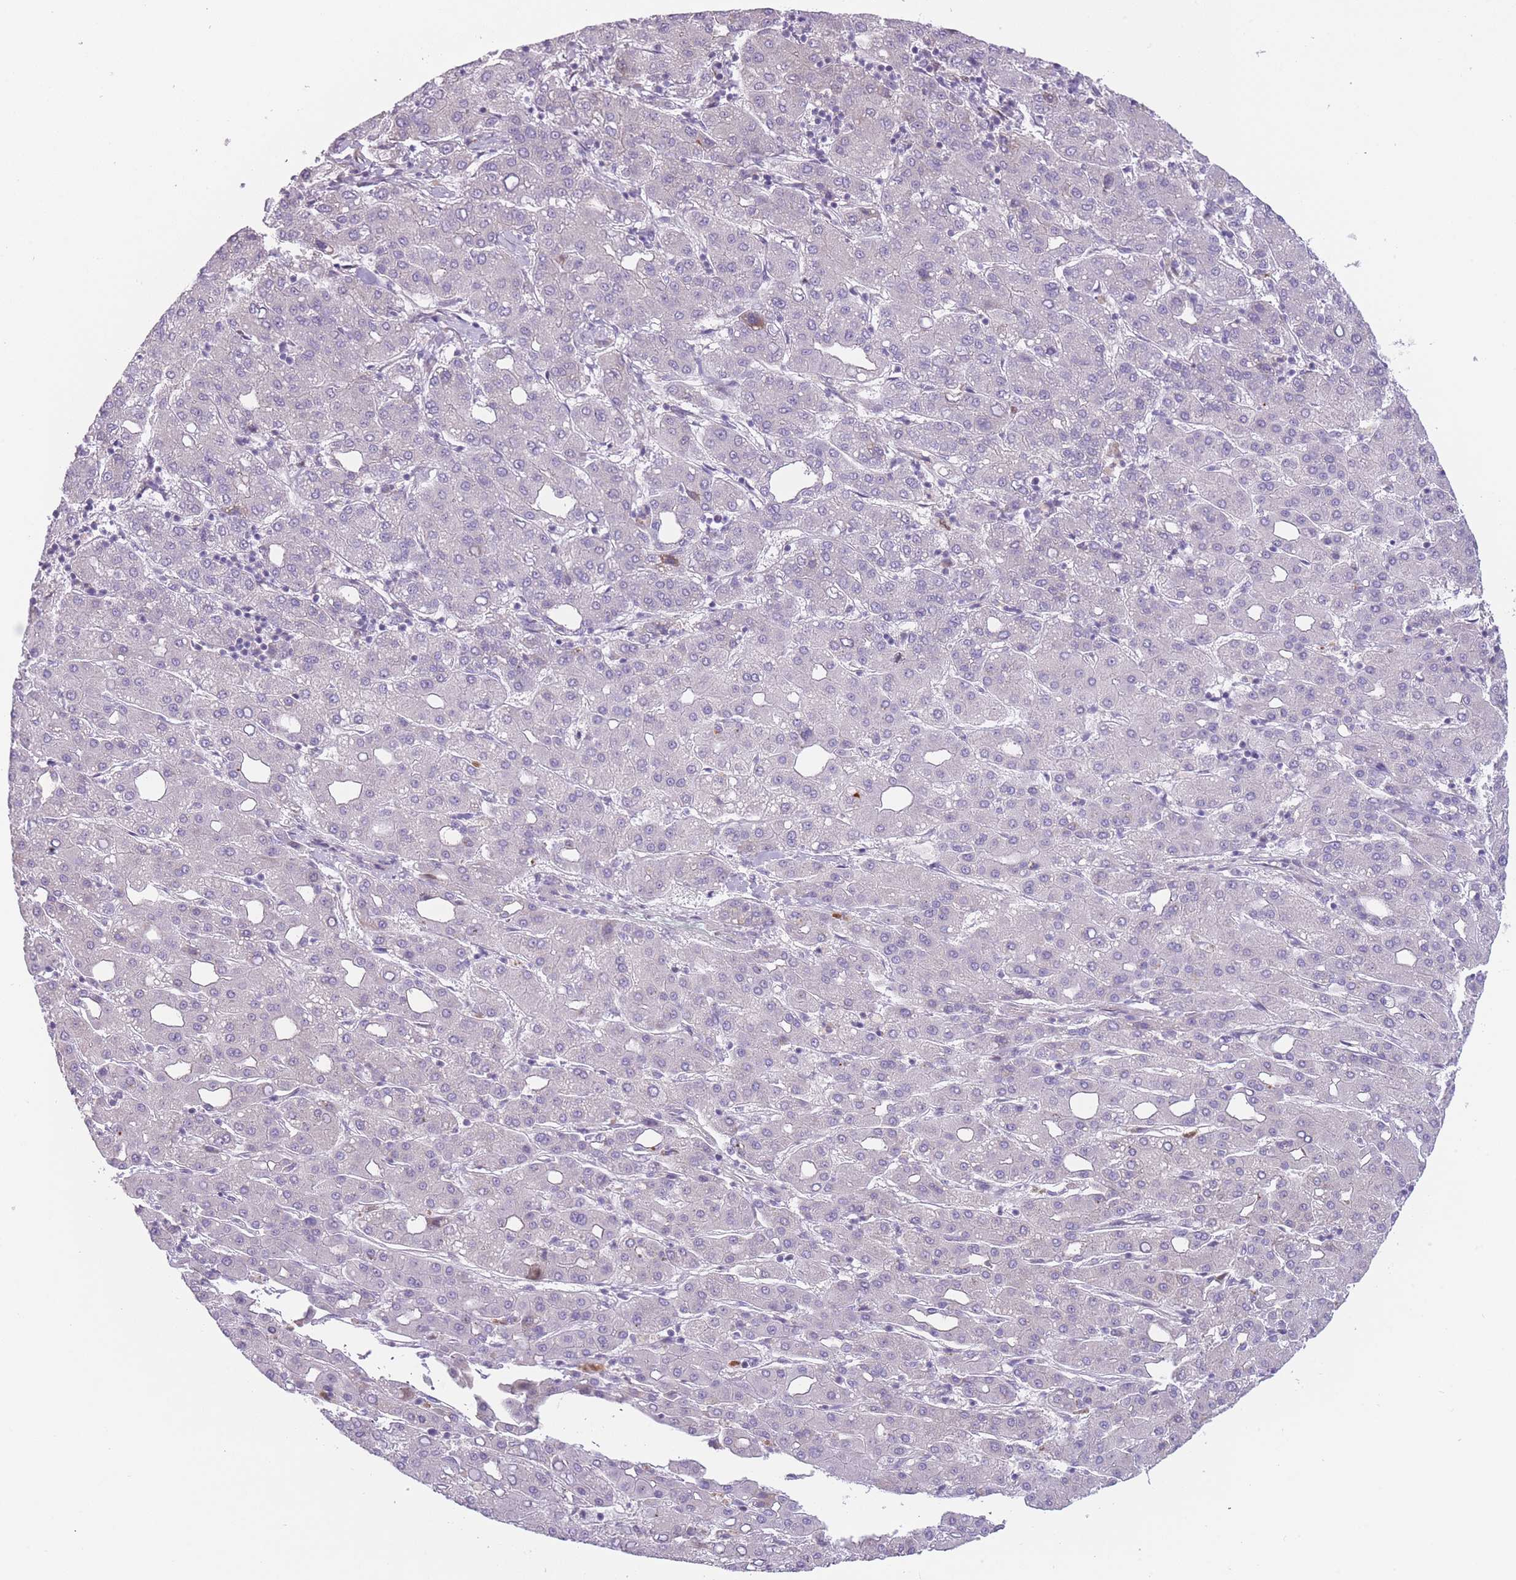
{"staining": {"intensity": "negative", "quantity": "none", "location": "none"}, "tissue": "liver cancer", "cell_type": "Tumor cells", "image_type": "cancer", "snomed": [{"axis": "morphology", "description": "Carcinoma, Hepatocellular, NOS"}, {"axis": "topography", "description": "Liver"}], "caption": "IHC histopathology image of neoplastic tissue: human hepatocellular carcinoma (liver) stained with DAB reveals no significant protein expression in tumor cells.", "gene": "IMPG1", "patient": {"sex": "male", "age": 65}}